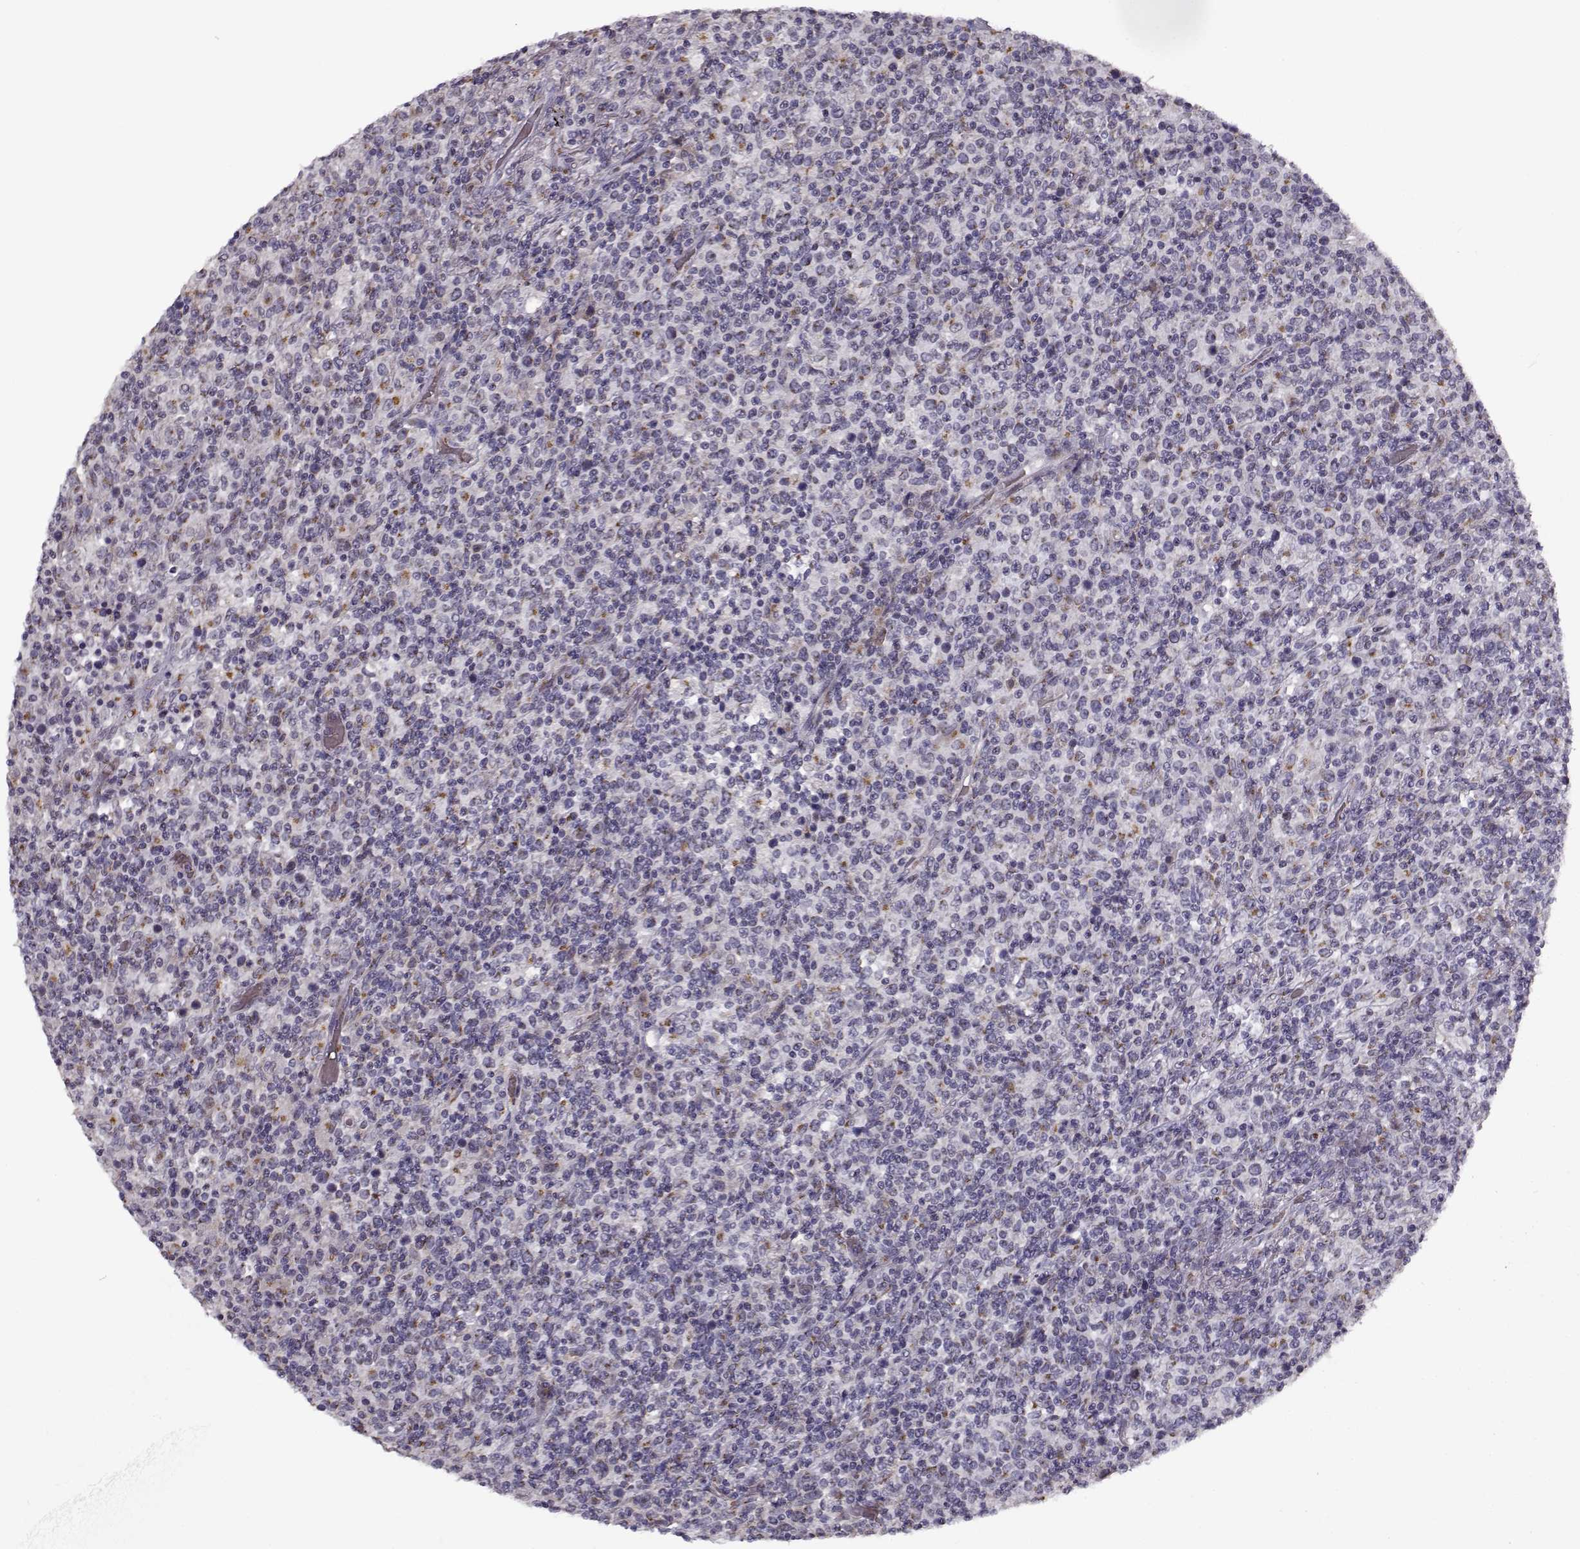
{"staining": {"intensity": "negative", "quantity": "none", "location": "none"}, "tissue": "lymphoma", "cell_type": "Tumor cells", "image_type": "cancer", "snomed": [{"axis": "morphology", "description": "Malignant lymphoma, non-Hodgkin's type, High grade"}, {"axis": "topography", "description": "Lung"}], "caption": "Tumor cells are negative for brown protein staining in lymphoma.", "gene": "SLC4A5", "patient": {"sex": "male", "age": 79}}